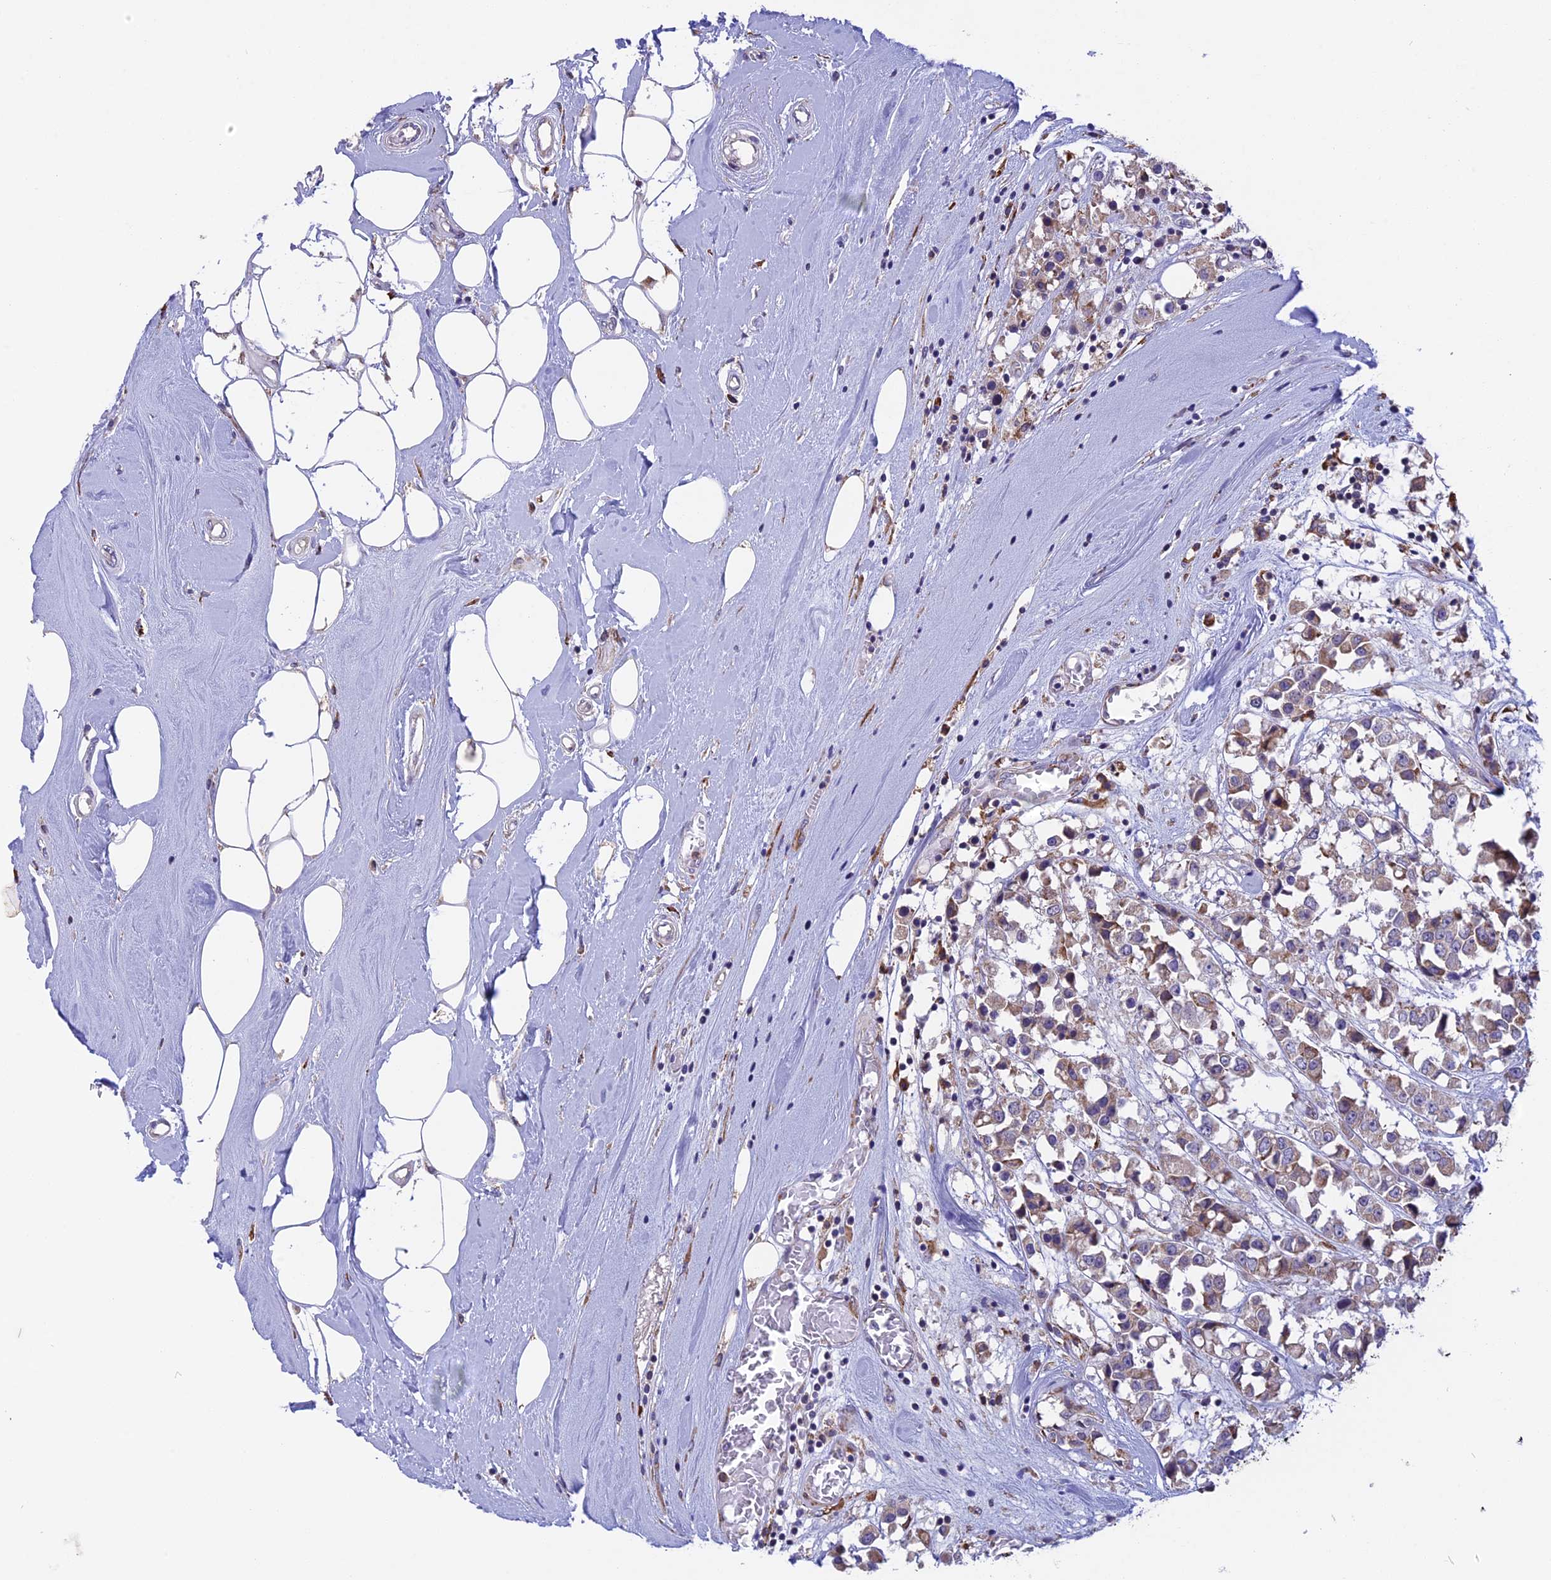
{"staining": {"intensity": "weak", "quantity": ">75%", "location": "cytoplasmic/membranous"}, "tissue": "breast cancer", "cell_type": "Tumor cells", "image_type": "cancer", "snomed": [{"axis": "morphology", "description": "Duct carcinoma"}, {"axis": "topography", "description": "Breast"}], "caption": "Human breast cancer (intraductal carcinoma) stained with a protein marker displays weak staining in tumor cells.", "gene": "DMRTA2", "patient": {"sex": "female", "age": 61}}